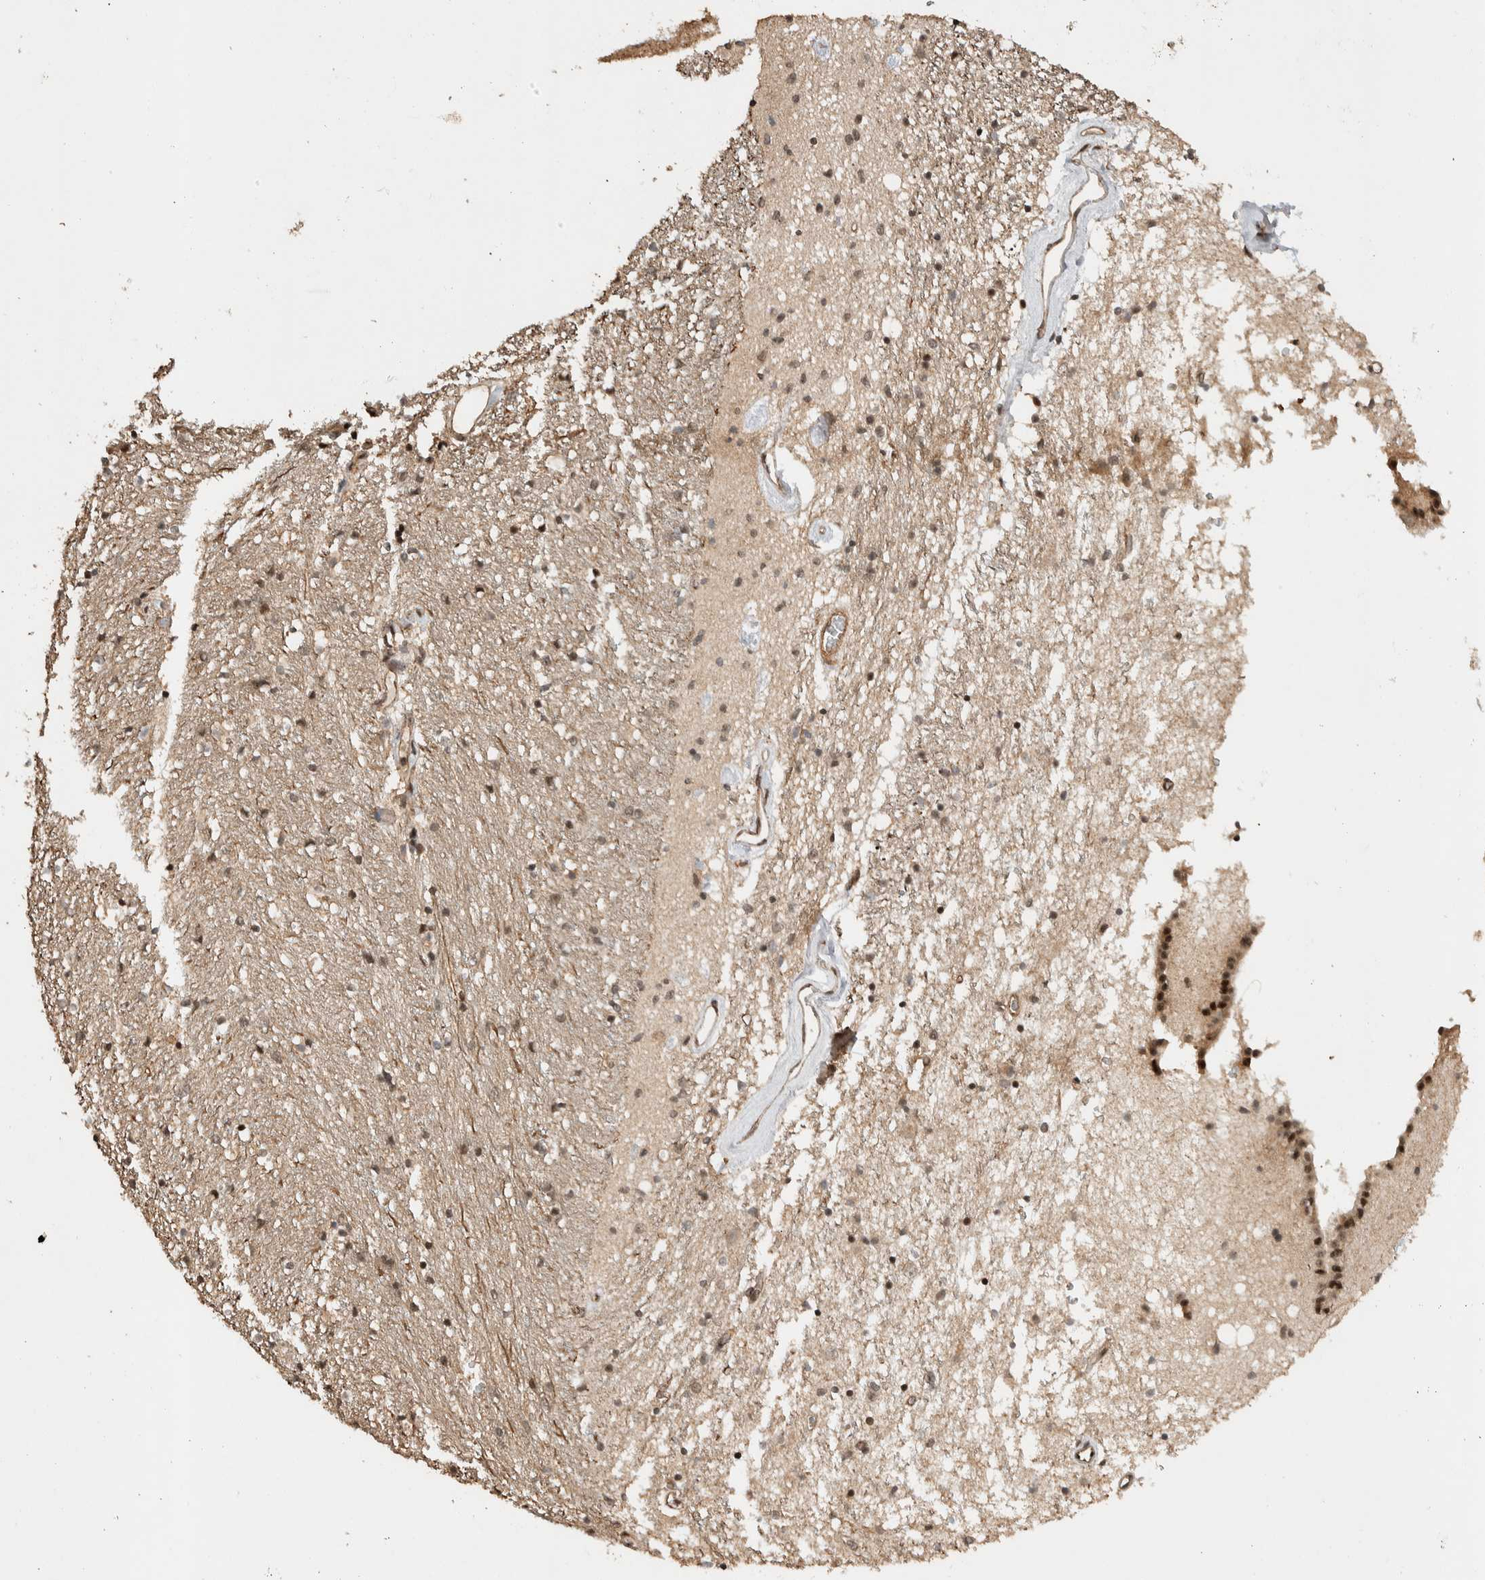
{"staining": {"intensity": "weak", "quantity": ">75%", "location": "nuclear"}, "tissue": "caudate", "cell_type": "Glial cells", "image_type": "normal", "snomed": [{"axis": "morphology", "description": "Normal tissue, NOS"}, {"axis": "topography", "description": "Lateral ventricle wall"}], "caption": "Protein positivity by IHC demonstrates weak nuclear positivity in about >75% of glial cells in benign caudate. (Stains: DAB in brown, nuclei in blue, Microscopy: brightfield microscopy at high magnification).", "gene": "TOR1B", "patient": {"sex": "female", "age": 54}}